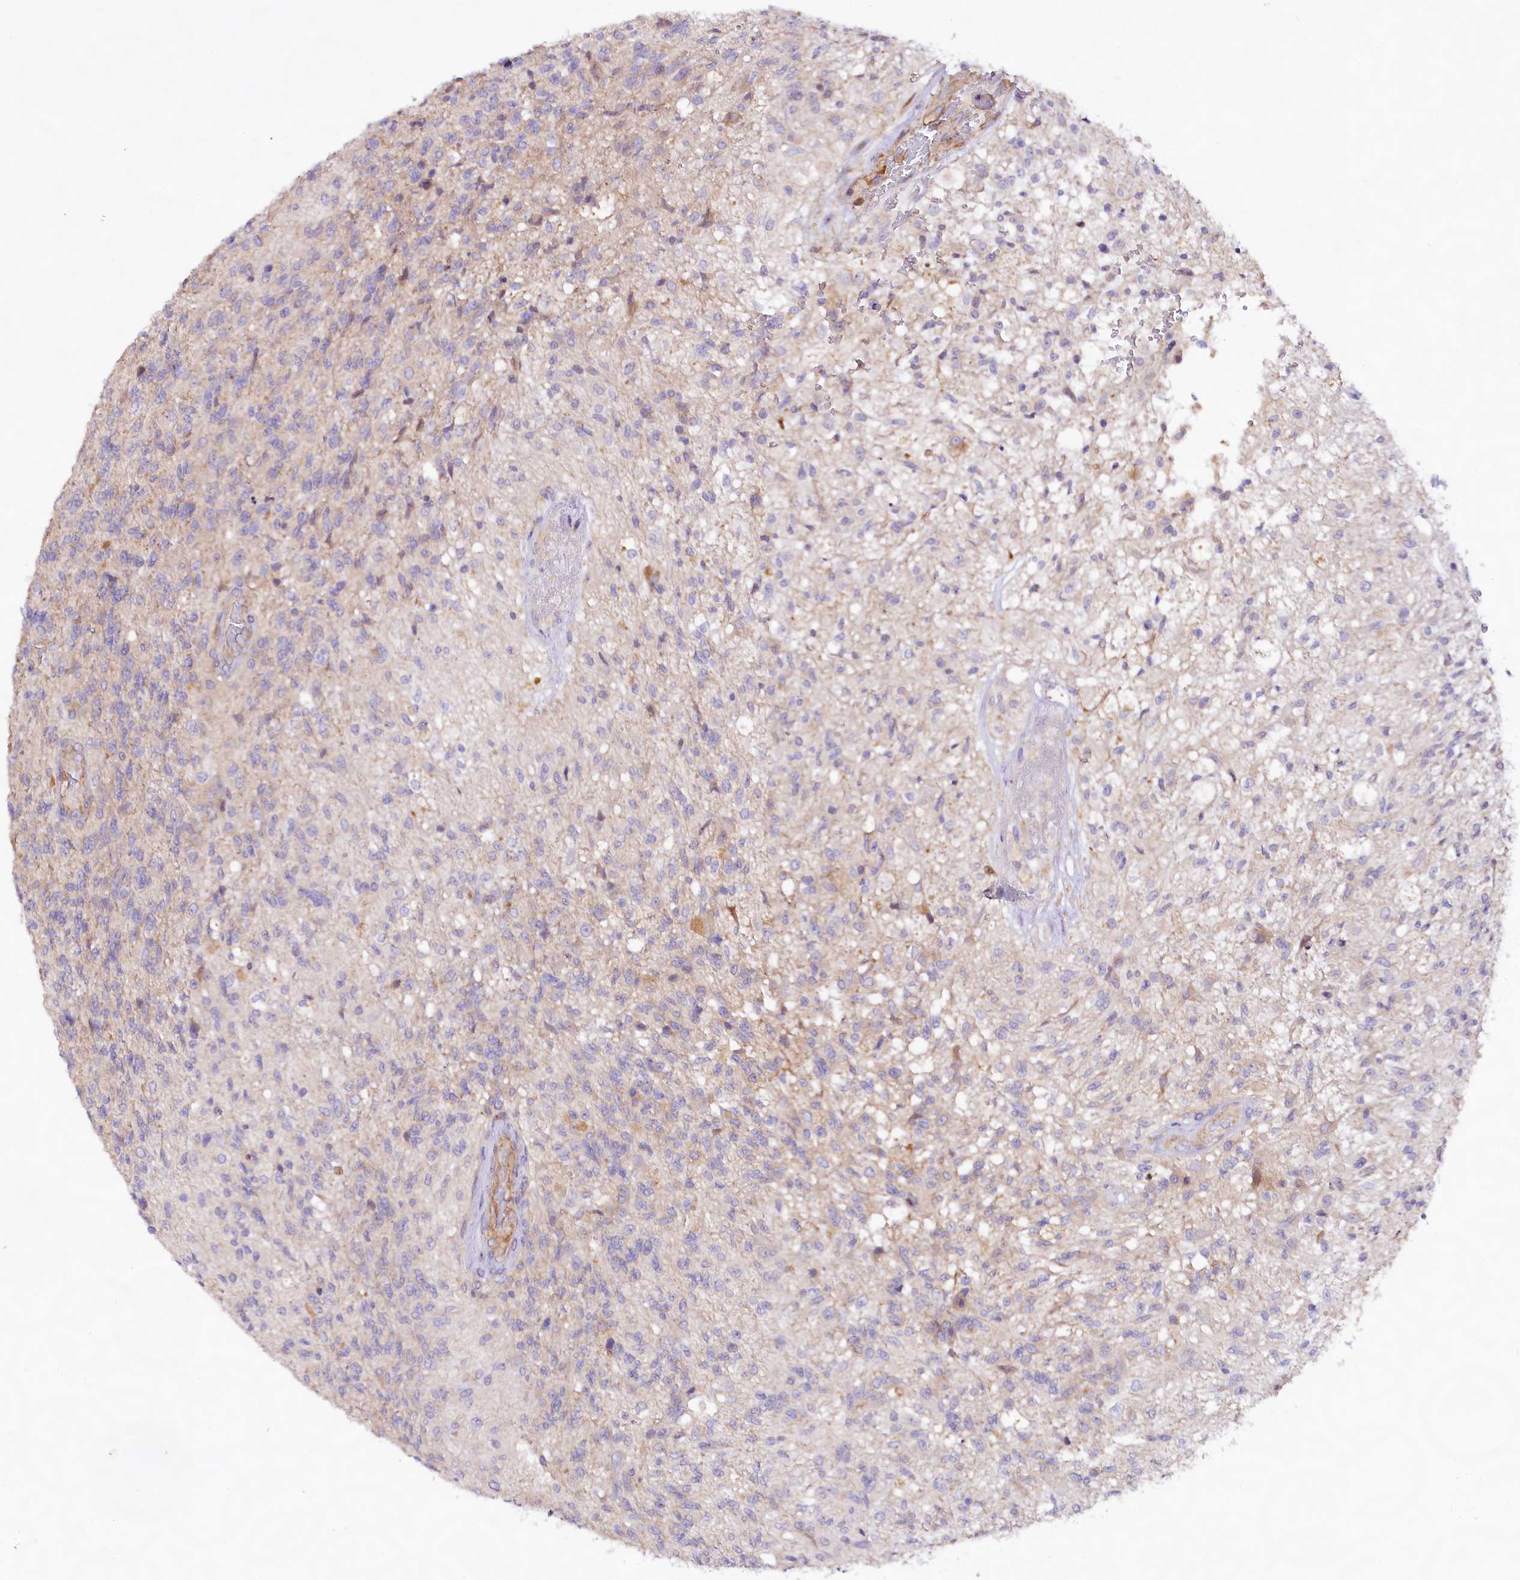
{"staining": {"intensity": "negative", "quantity": "none", "location": "none"}, "tissue": "glioma", "cell_type": "Tumor cells", "image_type": "cancer", "snomed": [{"axis": "morphology", "description": "Glioma, malignant, High grade"}, {"axis": "topography", "description": "Brain"}], "caption": "Immunohistochemical staining of high-grade glioma (malignant) shows no significant expression in tumor cells.", "gene": "VPS11", "patient": {"sex": "male", "age": 56}}